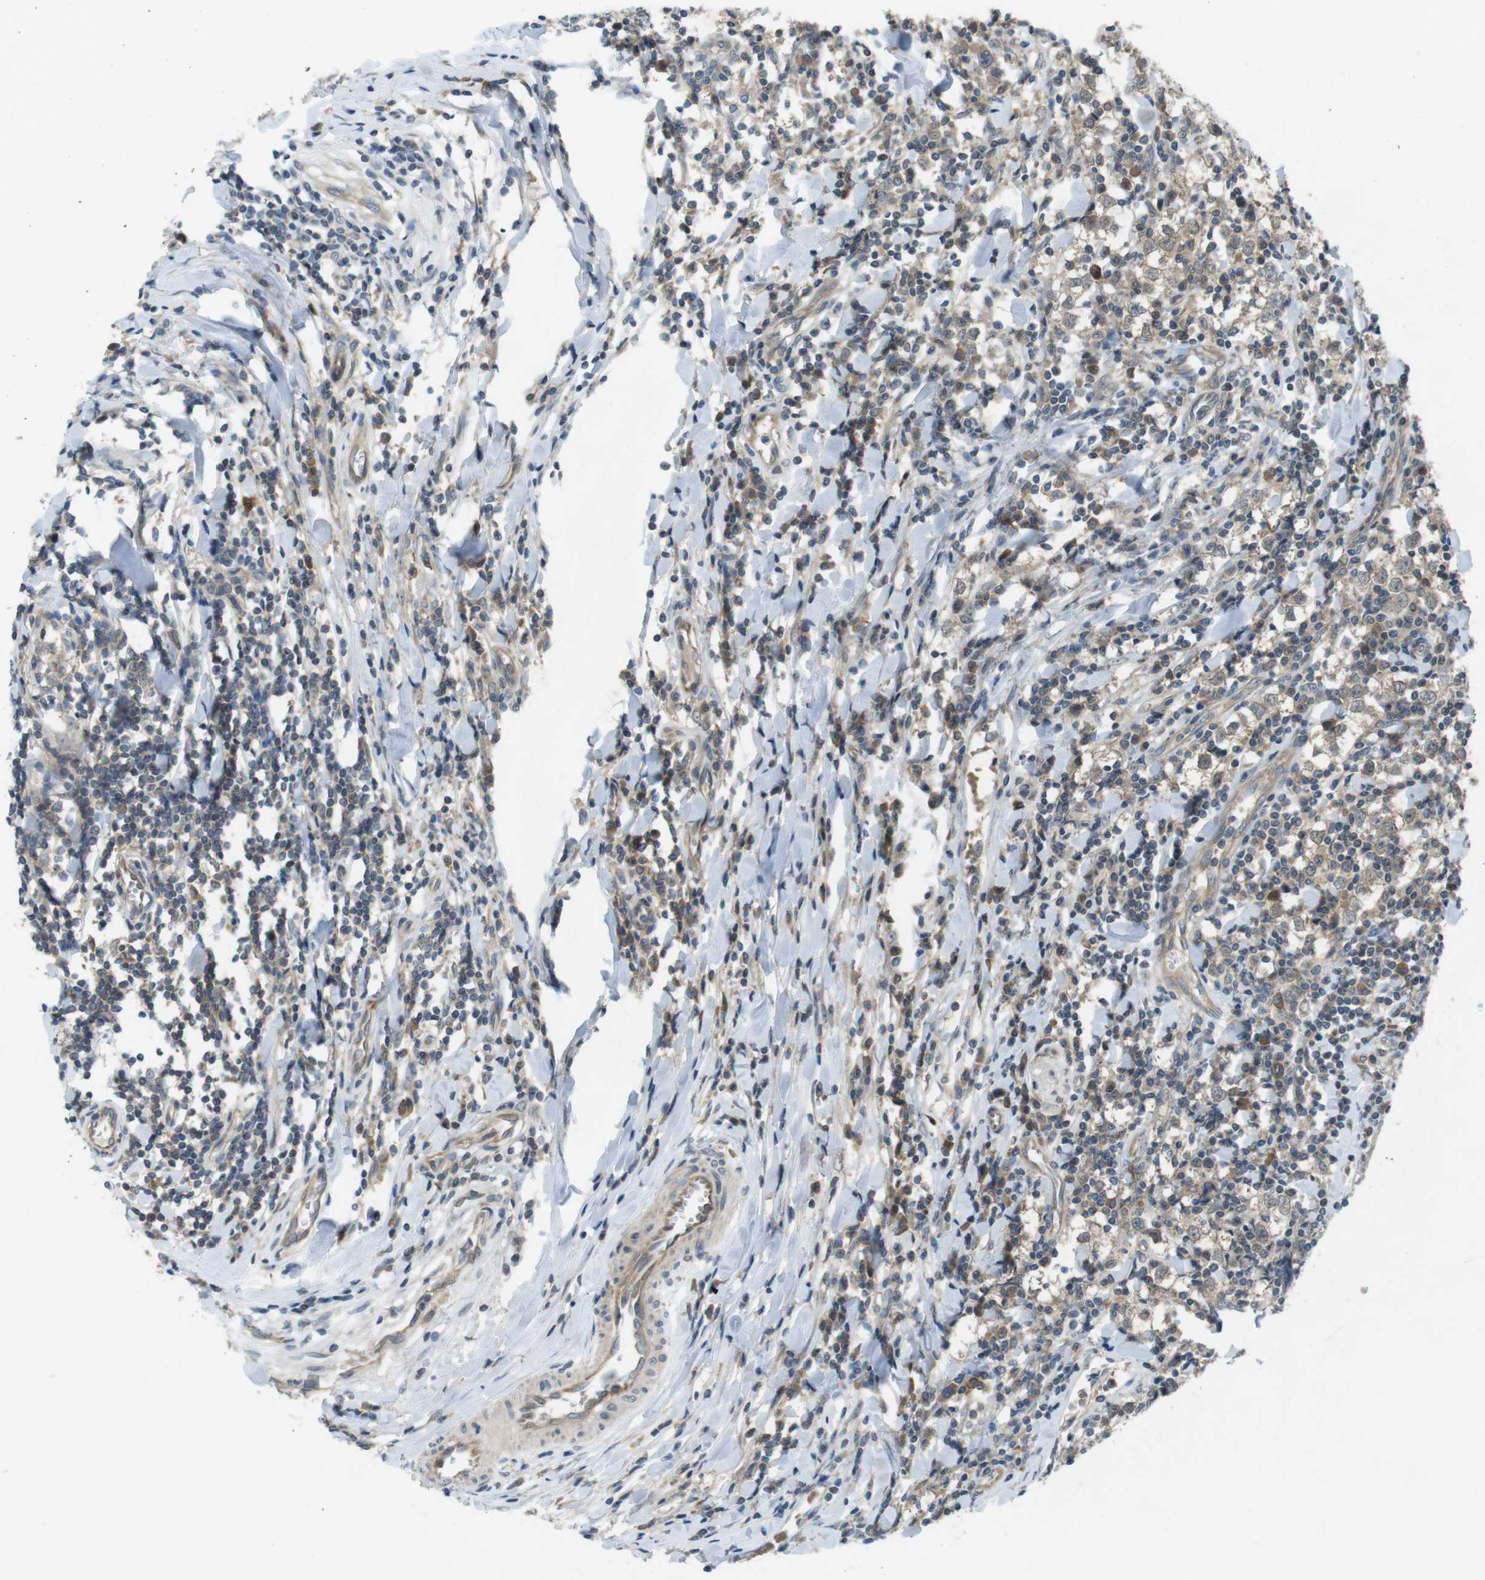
{"staining": {"intensity": "weak", "quantity": ">75%", "location": "cytoplasmic/membranous"}, "tissue": "testis cancer", "cell_type": "Tumor cells", "image_type": "cancer", "snomed": [{"axis": "morphology", "description": "Seminoma, NOS"}, {"axis": "morphology", "description": "Carcinoma, Embryonal, NOS"}, {"axis": "topography", "description": "Testis"}], "caption": "Protein expression analysis of embryonal carcinoma (testis) exhibits weak cytoplasmic/membranous expression in approximately >75% of tumor cells. The protein is shown in brown color, while the nuclei are stained blue.", "gene": "SUGT1", "patient": {"sex": "male", "age": 36}}